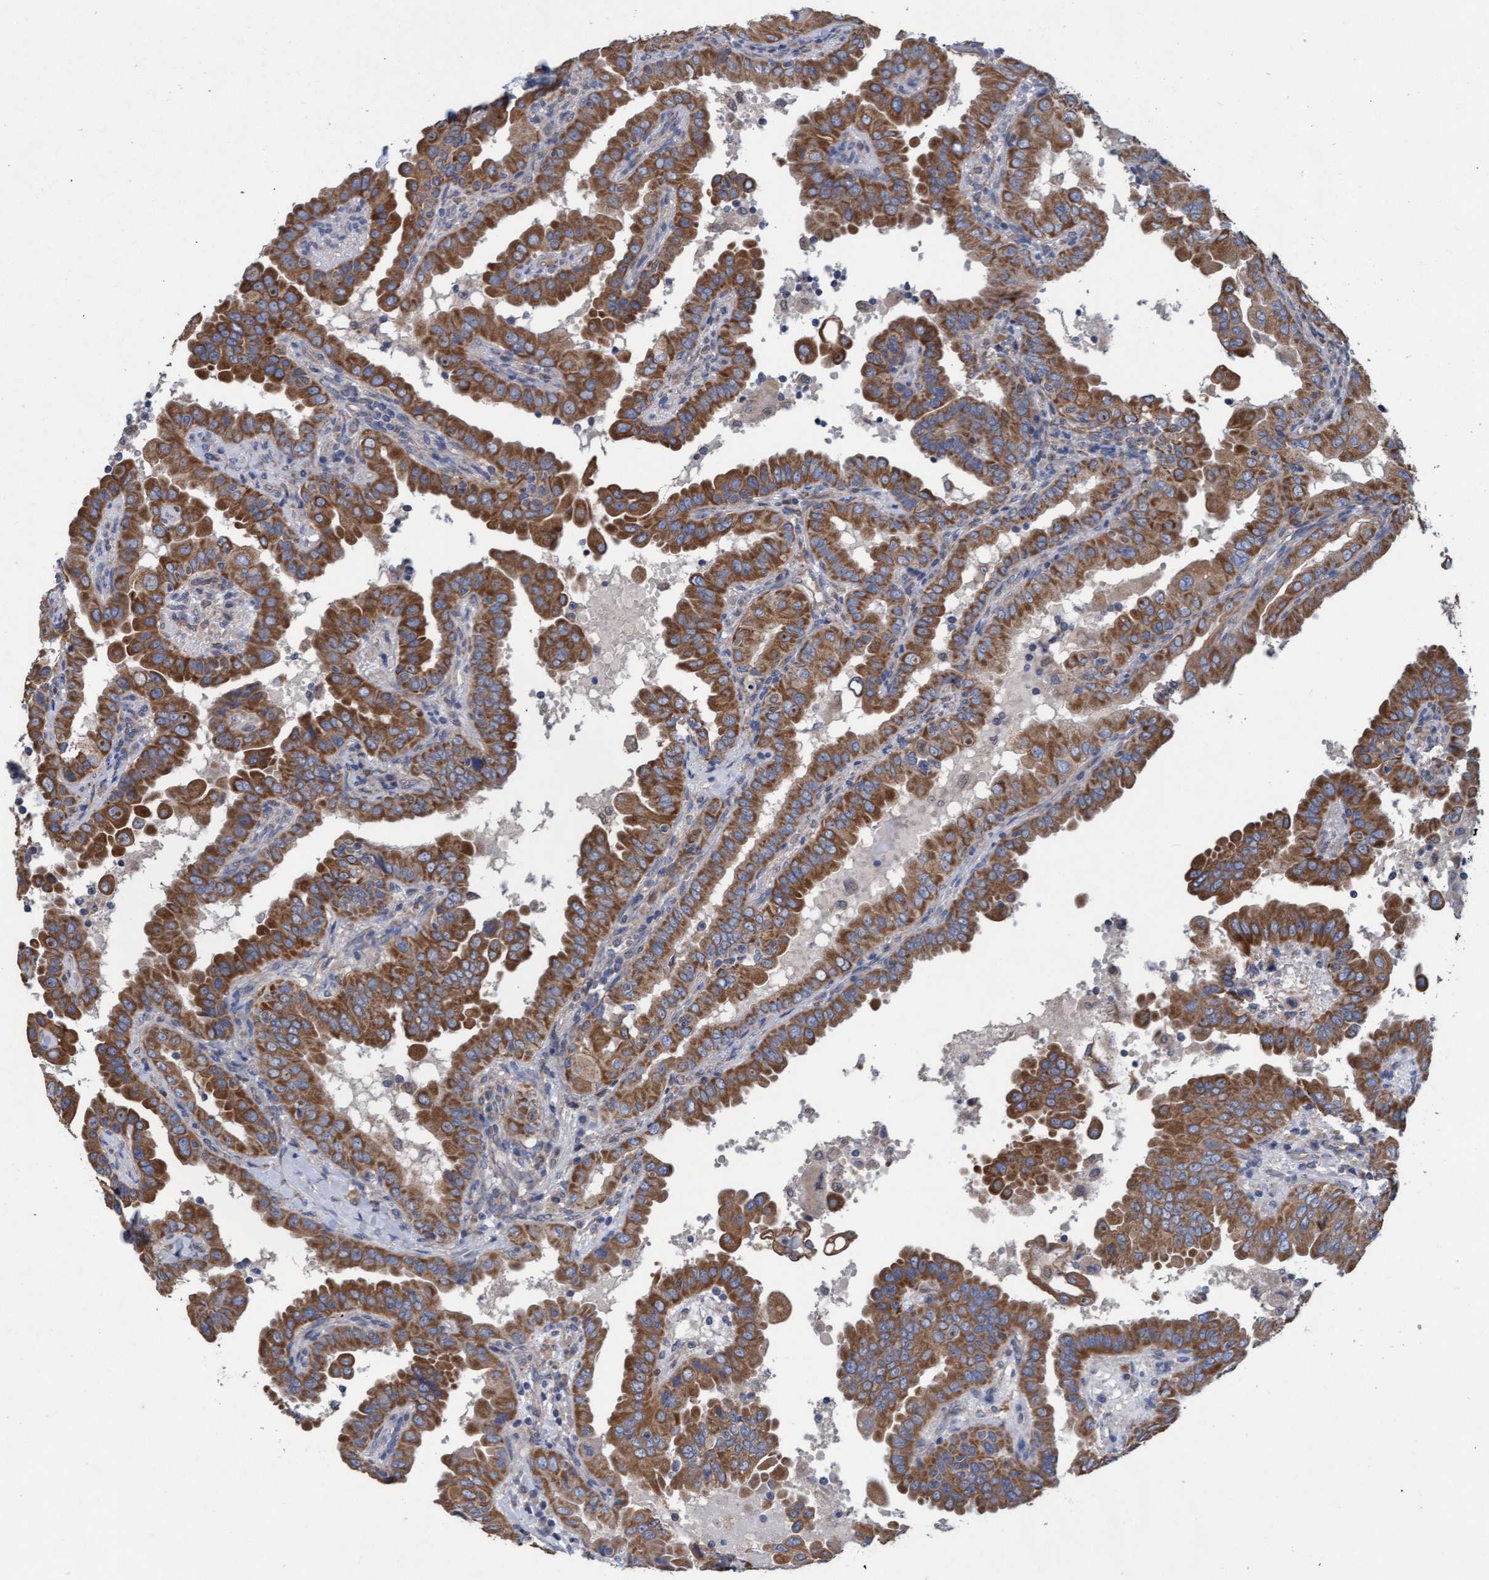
{"staining": {"intensity": "moderate", "quantity": ">75%", "location": "cytoplasmic/membranous"}, "tissue": "thyroid cancer", "cell_type": "Tumor cells", "image_type": "cancer", "snomed": [{"axis": "morphology", "description": "Papillary adenocarcinoma, NOS"}, {"axis": "topography", "description": "Thyroid gland"}], "caption": "Thyroid cancer (papillary adenocarcinoma) tissue demonstrates moderate cytoplasmic/membranous expression in about >75% of tumor cells", "gene": "MRPL38", "patient": {"sex": "male", "age": 33}}